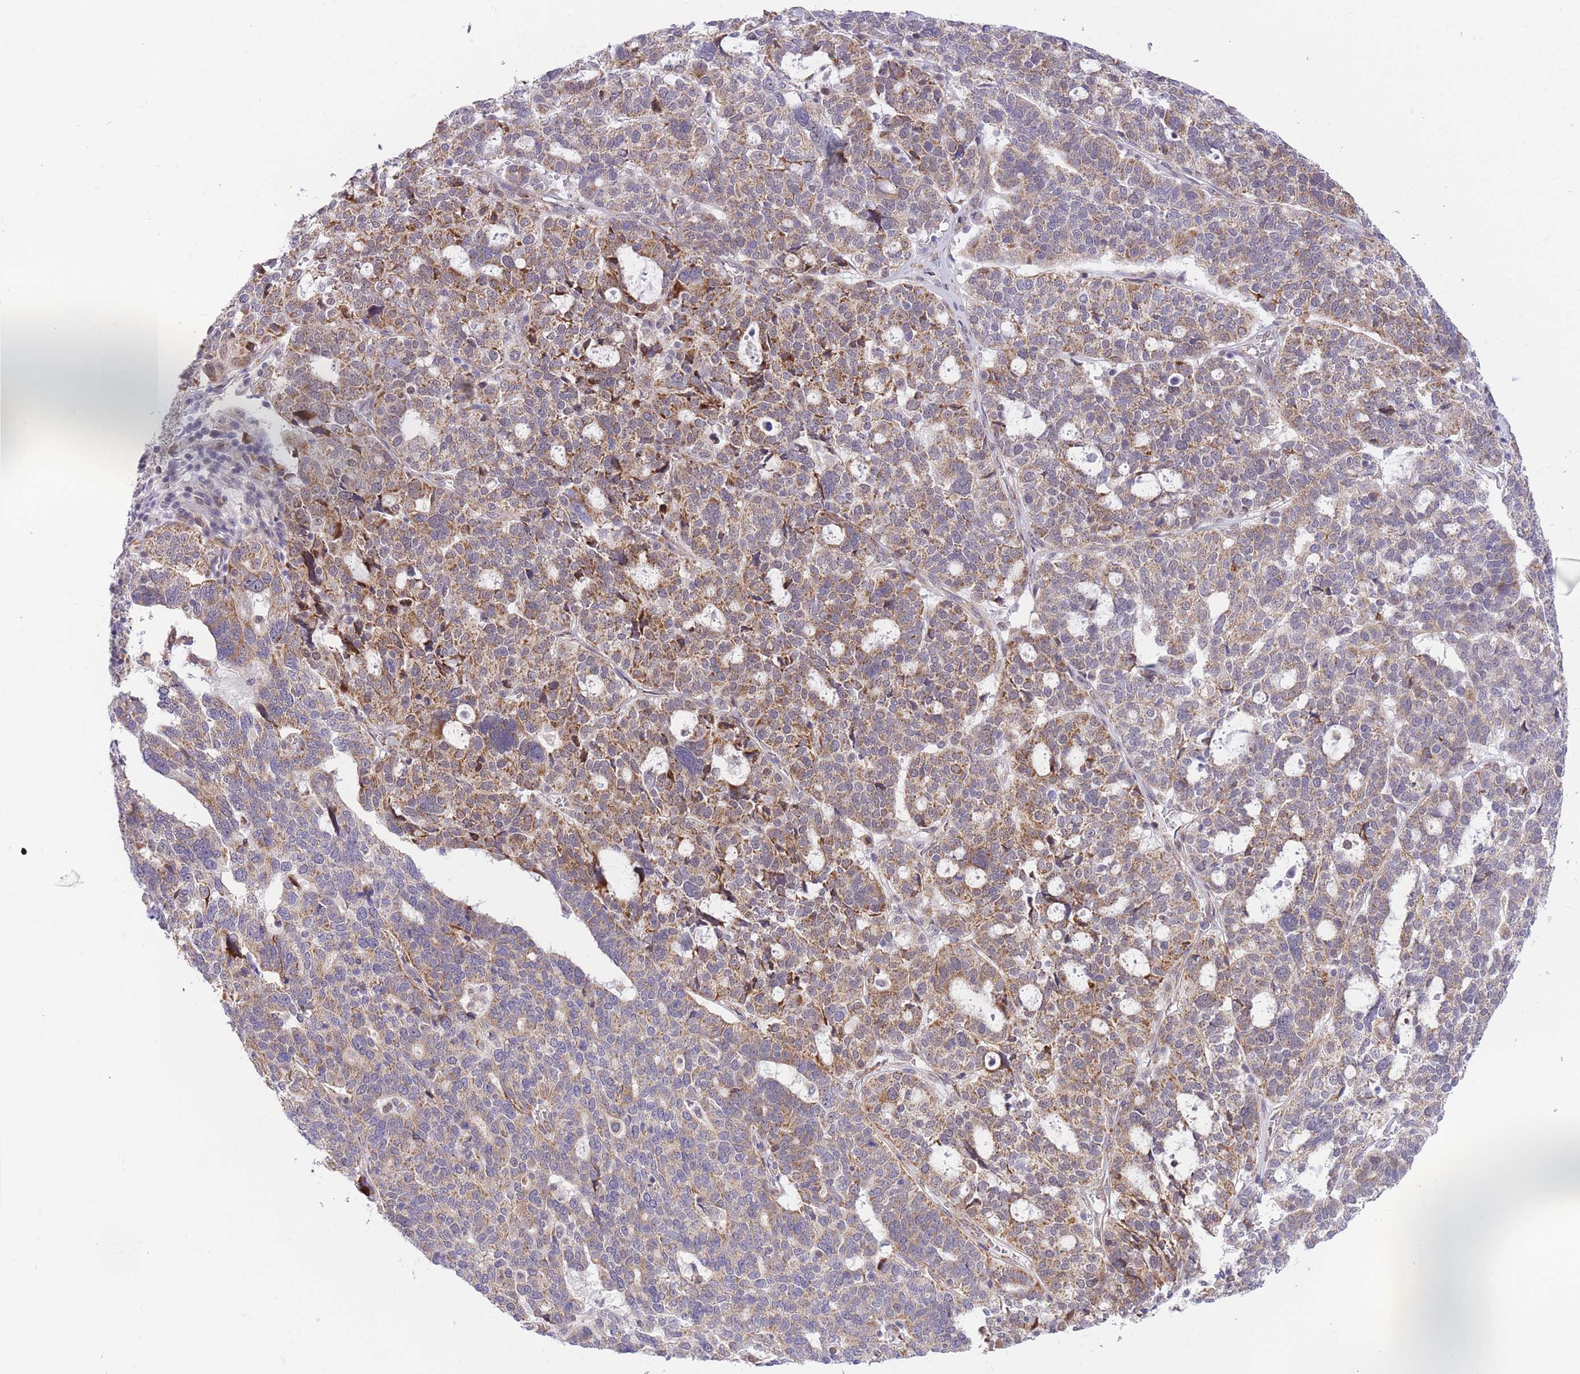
{"staining": {"intensity": "moderate", "quantity": "25%-75%", "location": "cytoplasmic/membranous"}, "tissue": "ovarian cancer", "cell_type": "Tumor cells", "image_type": "cancer", "snomed": [{"axis": "morphology", "description": "Cystadenocarcinoma, serous, NOS"}, {"axis": "topography", "description": "Ovary"}], "caption": "Ovarian cancer (serous cystadenocarcinoma) tissue shows moderate cytoplasmic/membranous staining in about 25%-75% of tumor cells, visualized by immunohistochemistry.", "gene": "EXOSC8", "patient": {"sex": "female", "age": 59}}